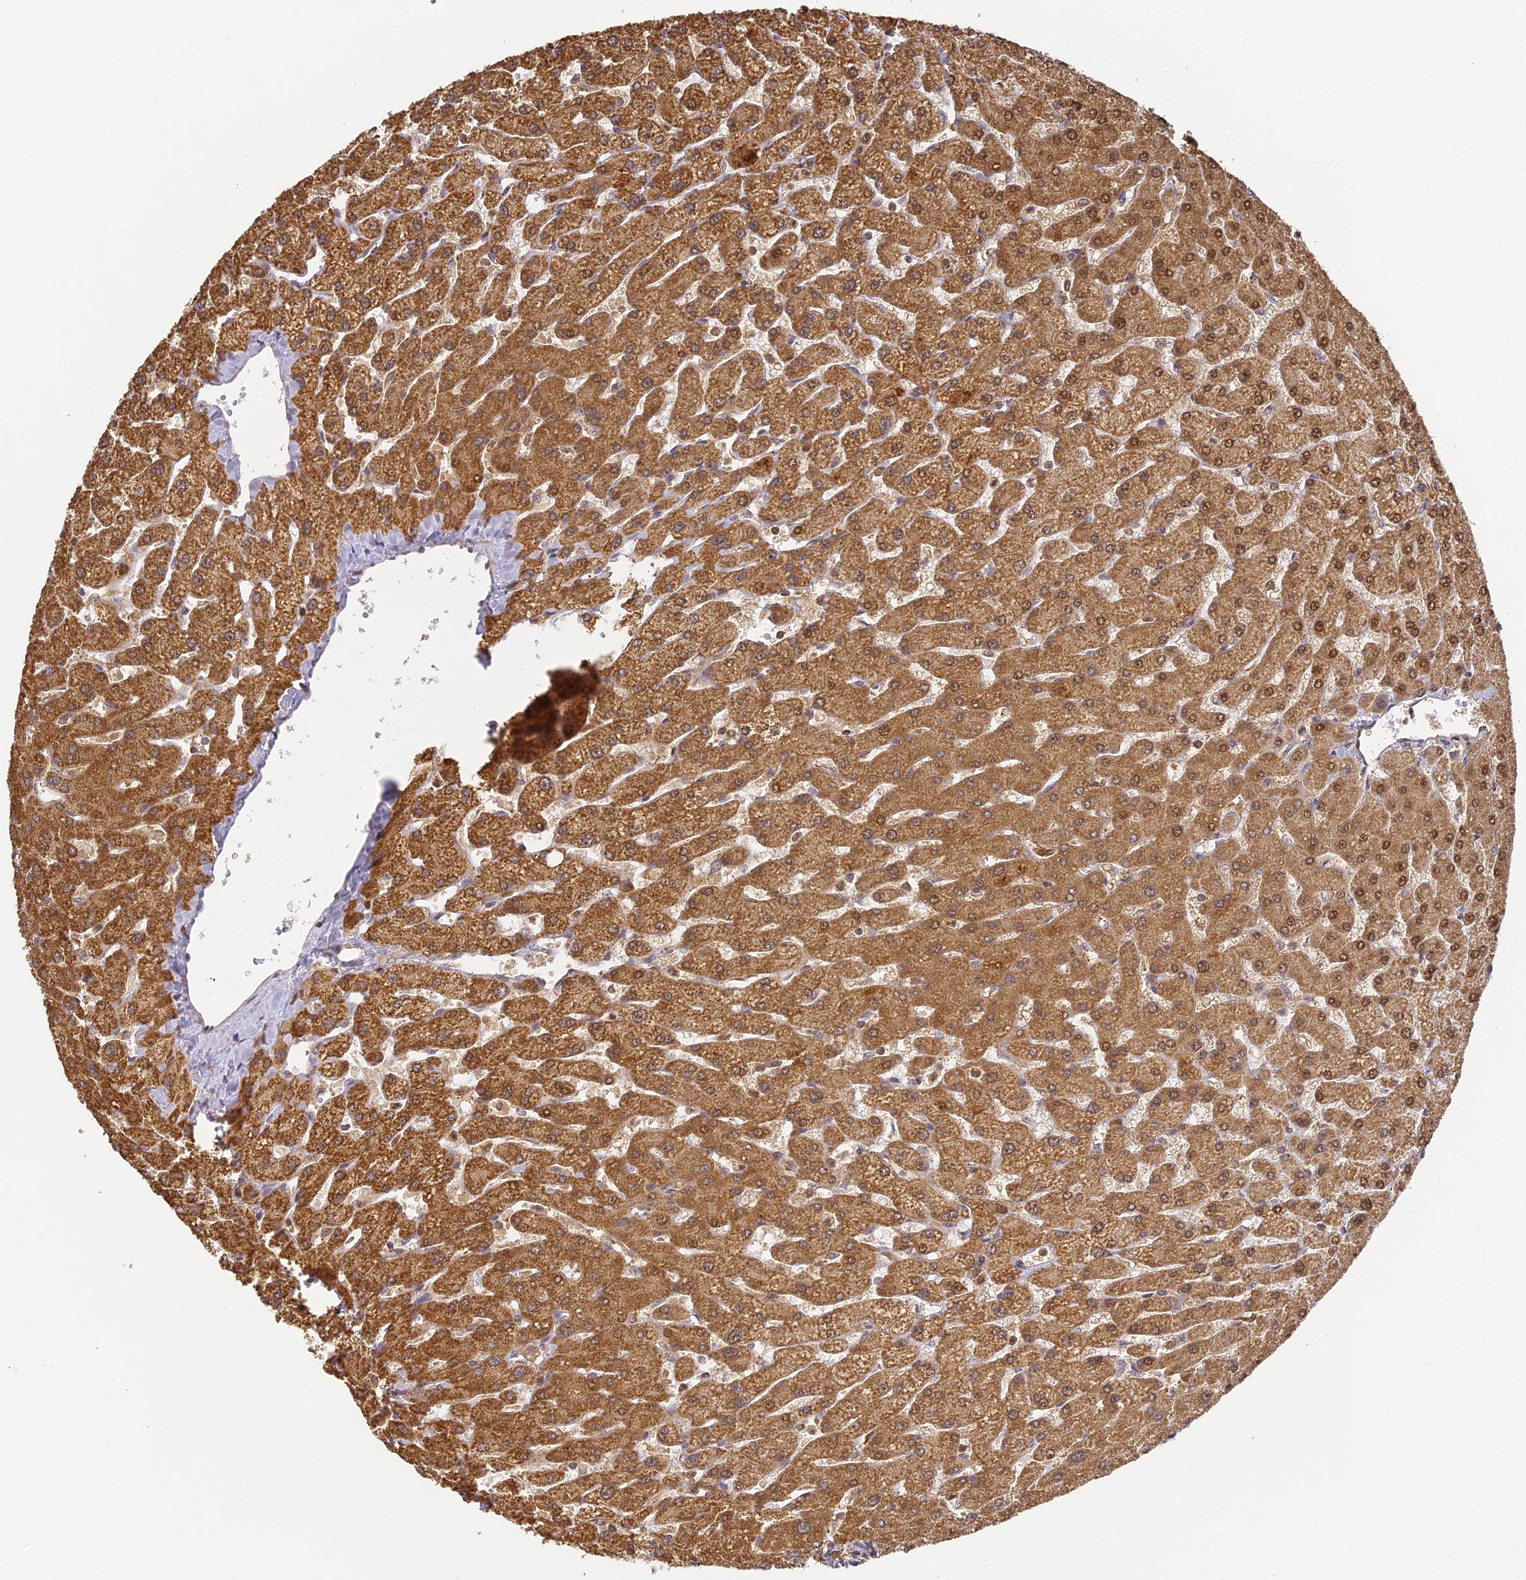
{"staining": {"intensity": "moderate", "quantity": ">75%", "location": "cytoplasmic/membranous"}, "tissue": "liver", "cell_type": "Cholangiocytes", "image_type": "normal", "snomed": [{"axis": "morphology", "description": "Normal tissue, NOS"}, {"axis": "topography", "description": "Liver"}], "caption": "There is medium levels of moderate cytoplasmic/membranous positivity in cholangiocytes of unremarkable liver, as demonstrated by immunohistochemical staining (brown color).", "gene": "ENSG00000268870", "patient": {"sex": "male", "age": 55}}